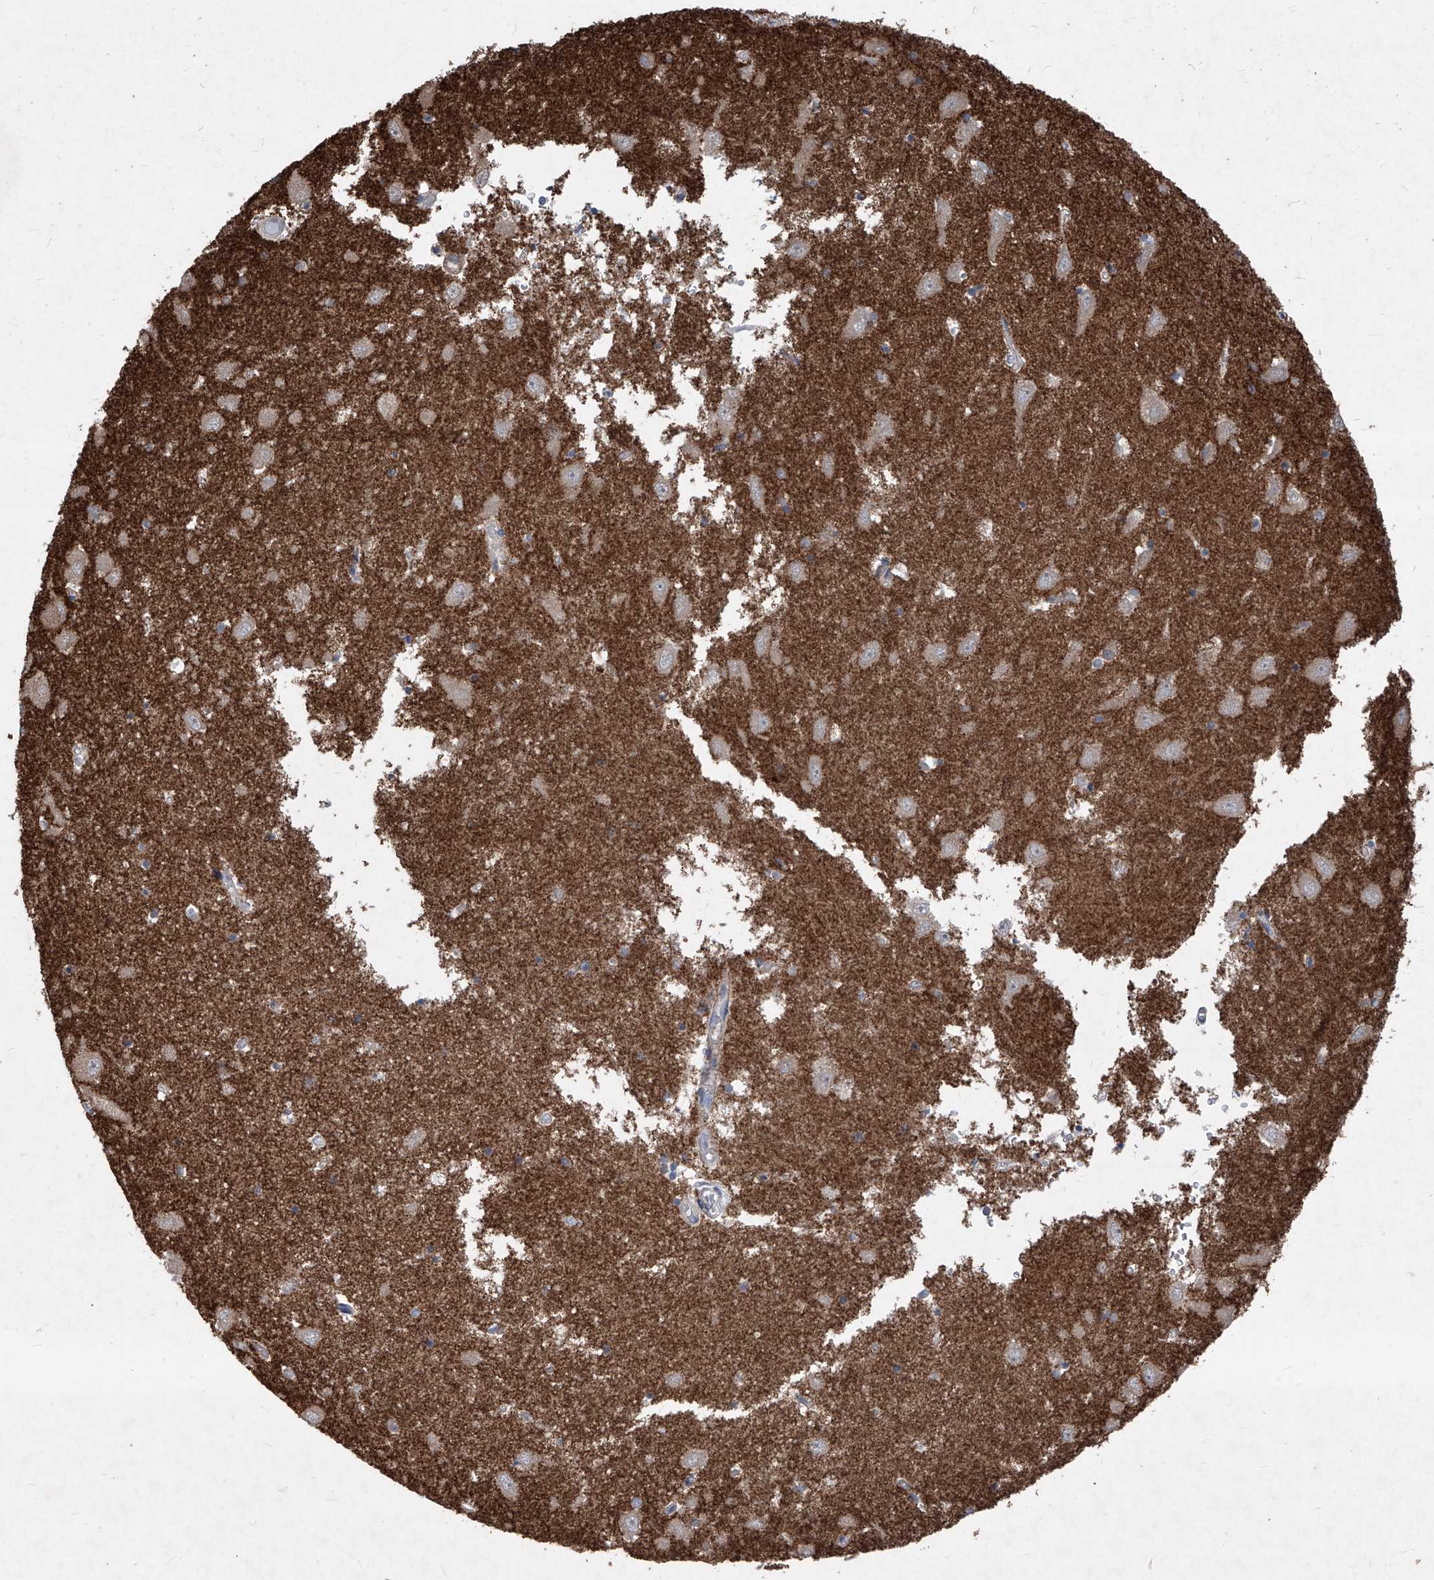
{"staining": {"intensity": "negative", "quantity": "none", "location": "none"}, "tissue": "hippocampus", "cell_type": "Glial cells", "image_type": "normal", "snomed": [{"axis": "morphology", "description": "Normal tissue, NOS"}, {"axis": "topography", "description": "Hippocampus"}], "caption": "Immunohistochemistry of normal hippocampus demonstrates no positivity in glial cells.", "gene": "SYNGR1", "patient": {"sex": "male", "age": 70}}